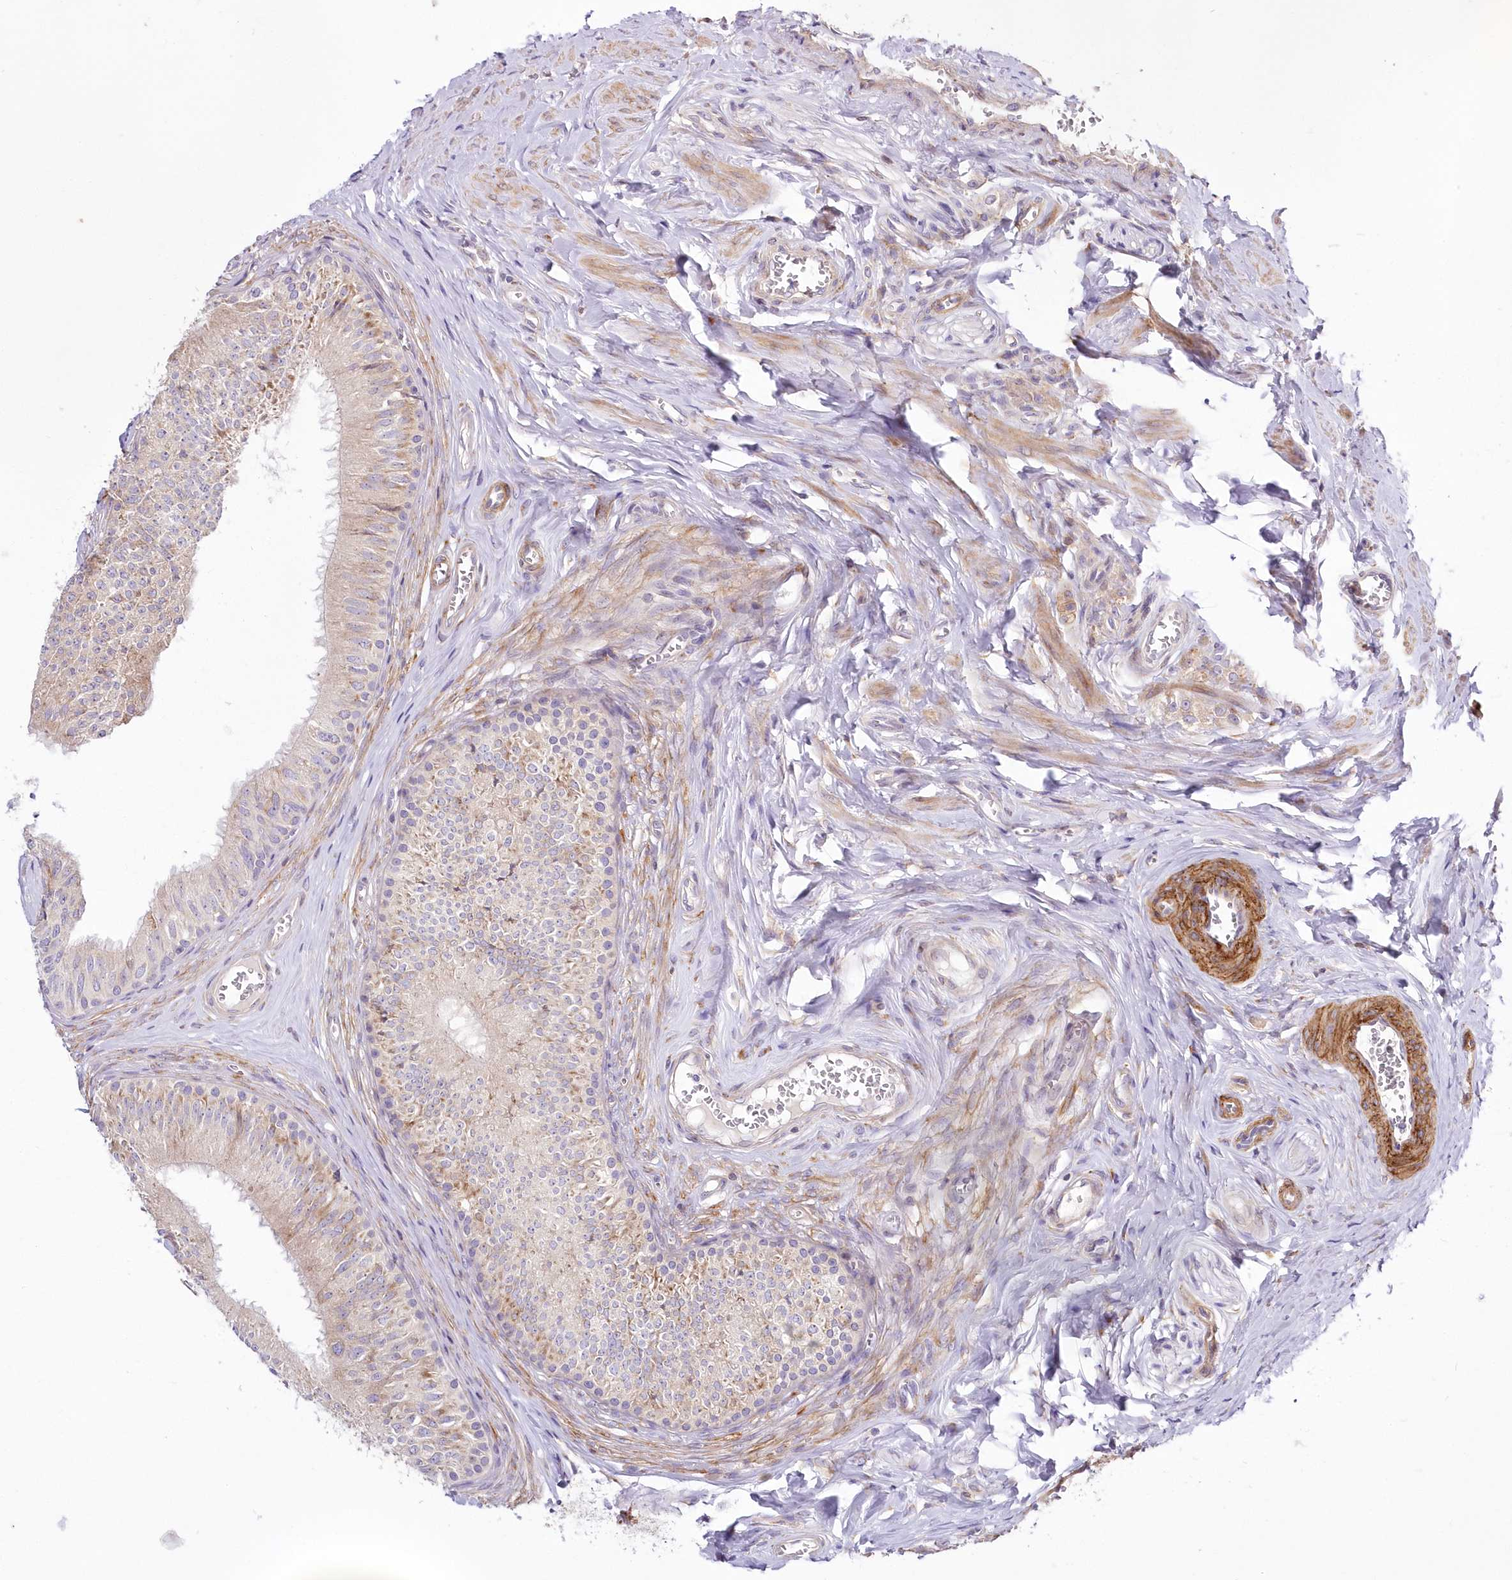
{"staining": {"intensity": "moderate", "quantity": "25%-75%", "location": "cytoplasmic/membranous"}, "tissue": "epididymis", "cell_type": "Glandular cells", "image_type": "normal", "snomed": [{"axis": "morphology", "description": "Normal tissue, NOS"}, {"axis": "topography", "description": "Epididymis"}], "caption": "Glandular cells display medium levels of moderate cytoplasmic/membranous positivity in approximately 25%-75% of cells in benign human epididymis.", "gene": "ARFGEF3", "patient": {"sex": "male", "age": 46}}